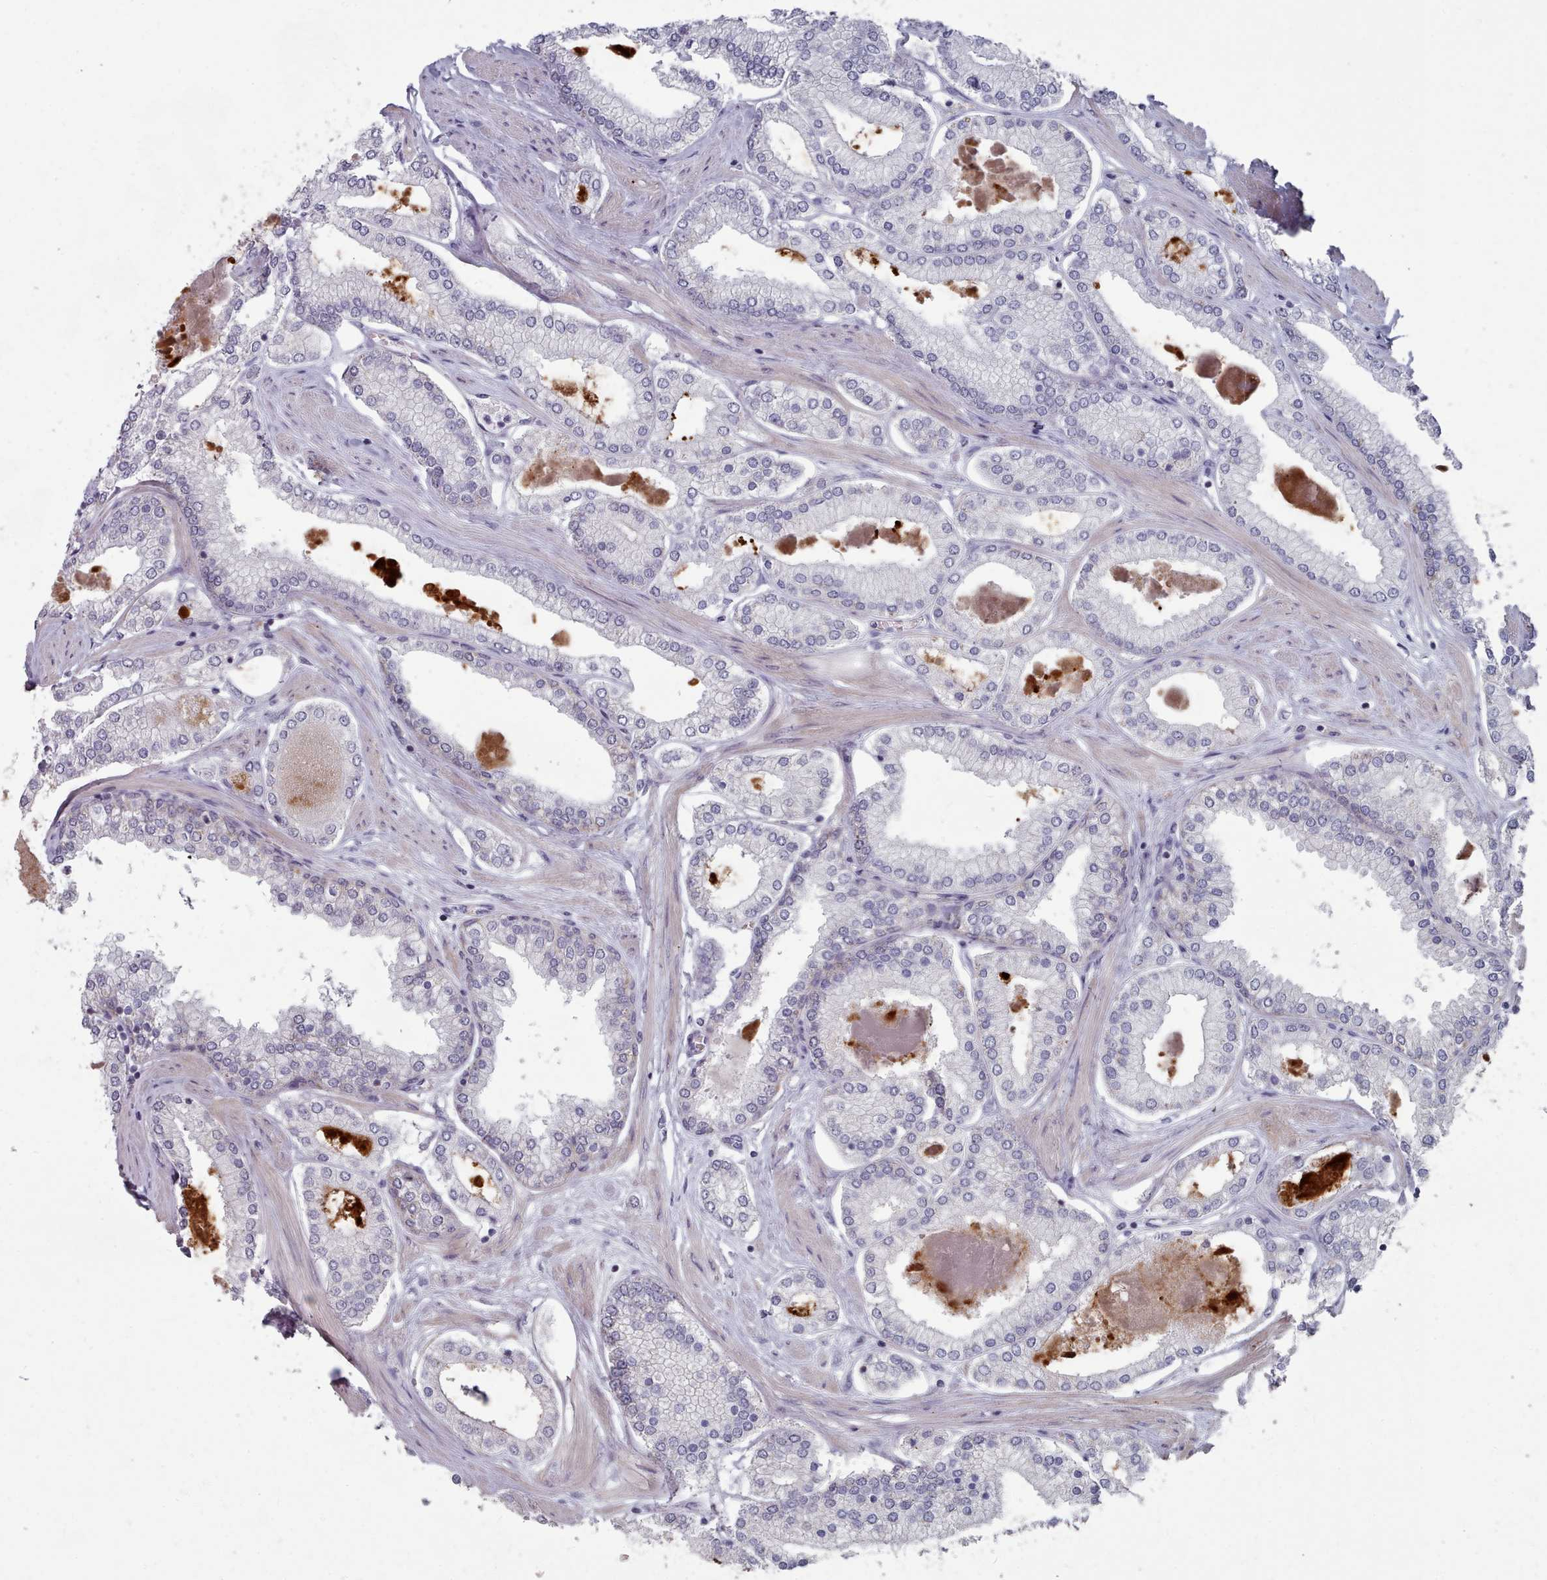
{"staining": {"intensity": "negative", "quantity": "none", "location": "none"}, "tissue": "prostate cancer", "cell_type": "Tumor cells", "image_type": "cancer", "snomed": [{"axis": "morphology", "description": "Adenocarcinoma, Low grade"}, {"axis": "topography", "description": "Prostate"}], "caption": "Tumor cells are negative for brown protein staining in prostate adenocarcinoma (low-grade).", "gene": "TRARG1", "patient": {"sex": "male", "age": 42}}